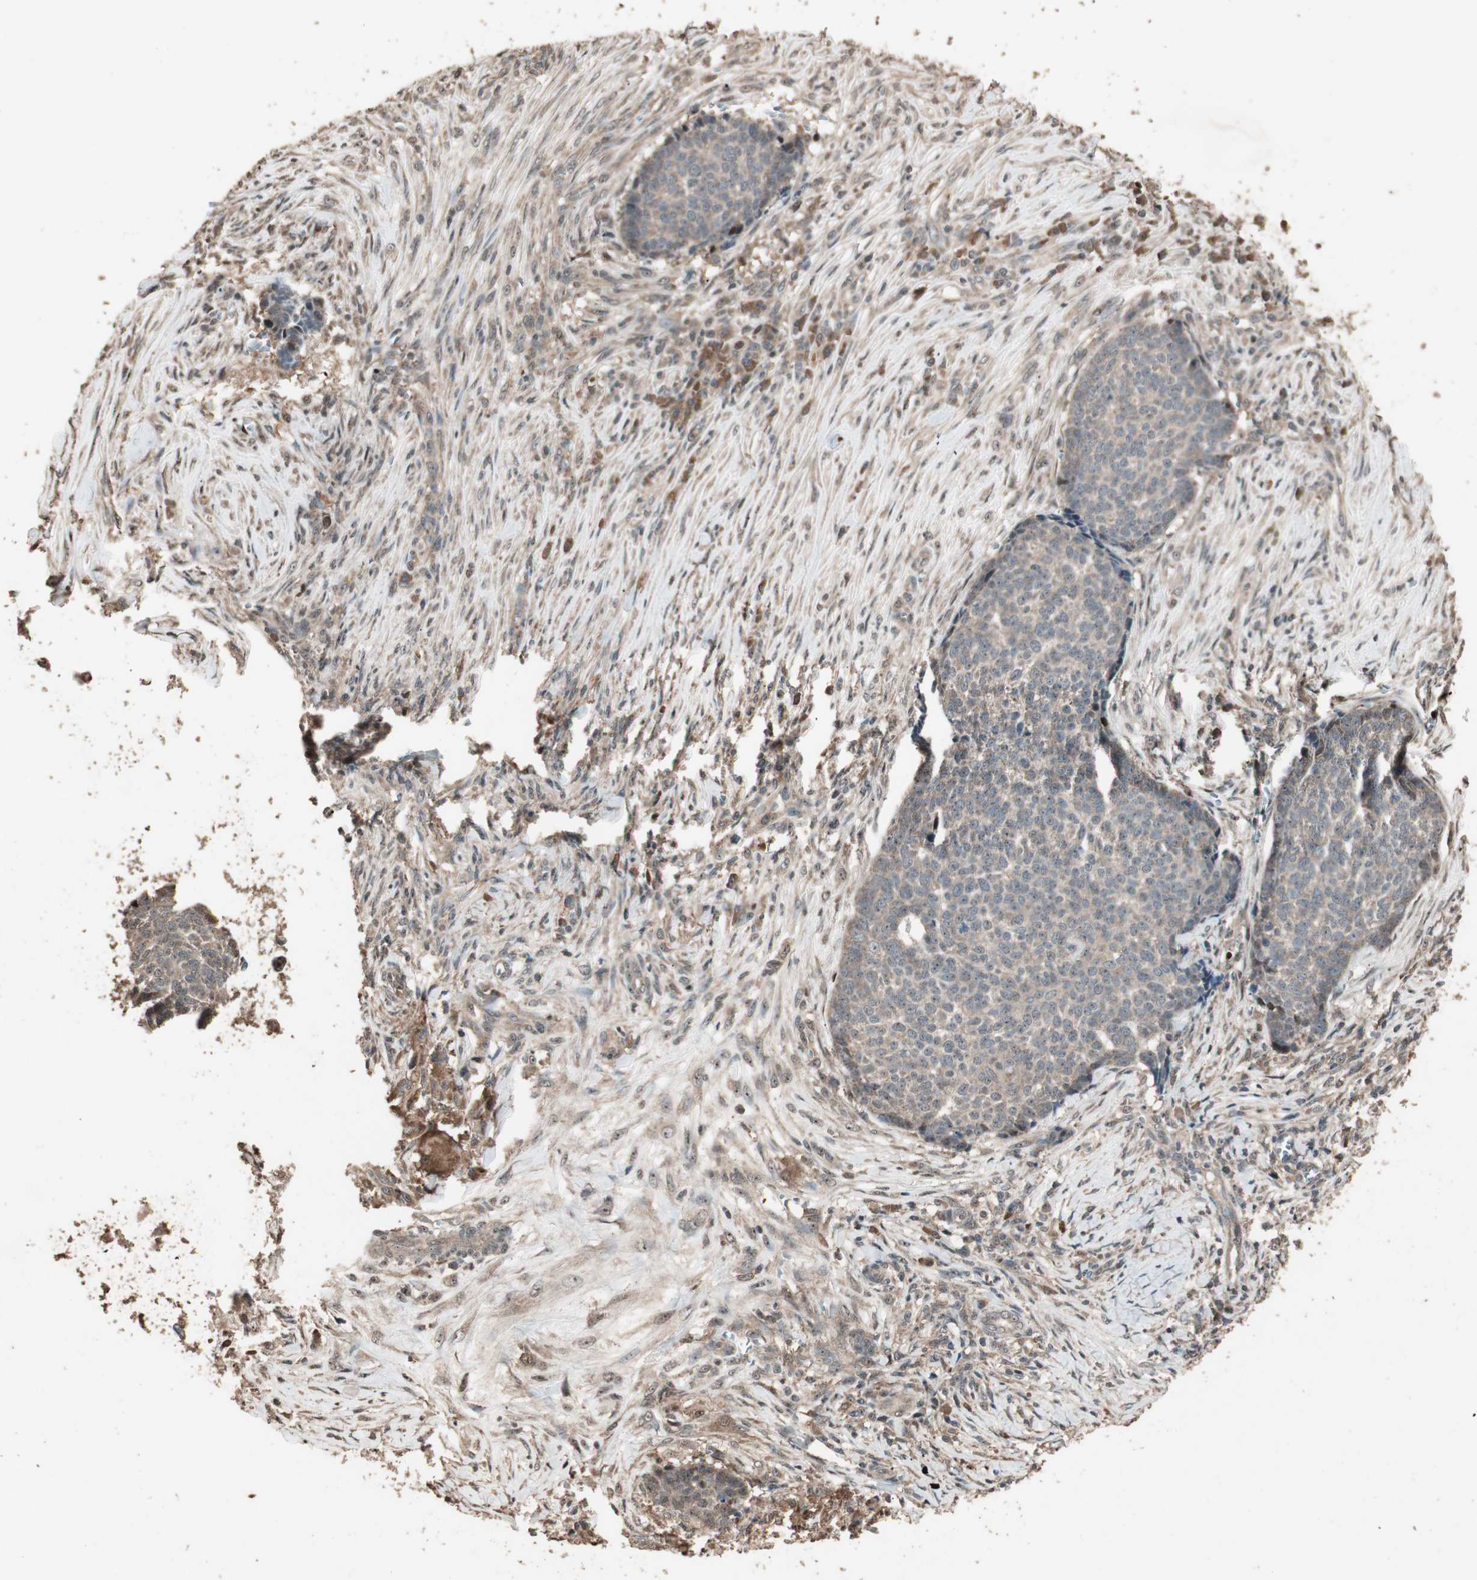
{"staining": {"intensity": "weak", "quantity": ">75%", "location": "cytoplasmic/membranous"}, "tissue": "skin cancer", "cell_type": "Tumor cells", "image_type": "cancer", "snomed": [{"axis": "morphology", "description": "Basal cell carcinoma"}, {"axis": "topography", "description": "Skin"}], "caption": "About >75% of tumor cells in skin basal cell carcinoma exhibit weak cytoplasmic/membranous protein positivity as visualized by brown immunohistochemical staining.", "gene": "USP20", "patient": {"sex": "male", "age": 84}}